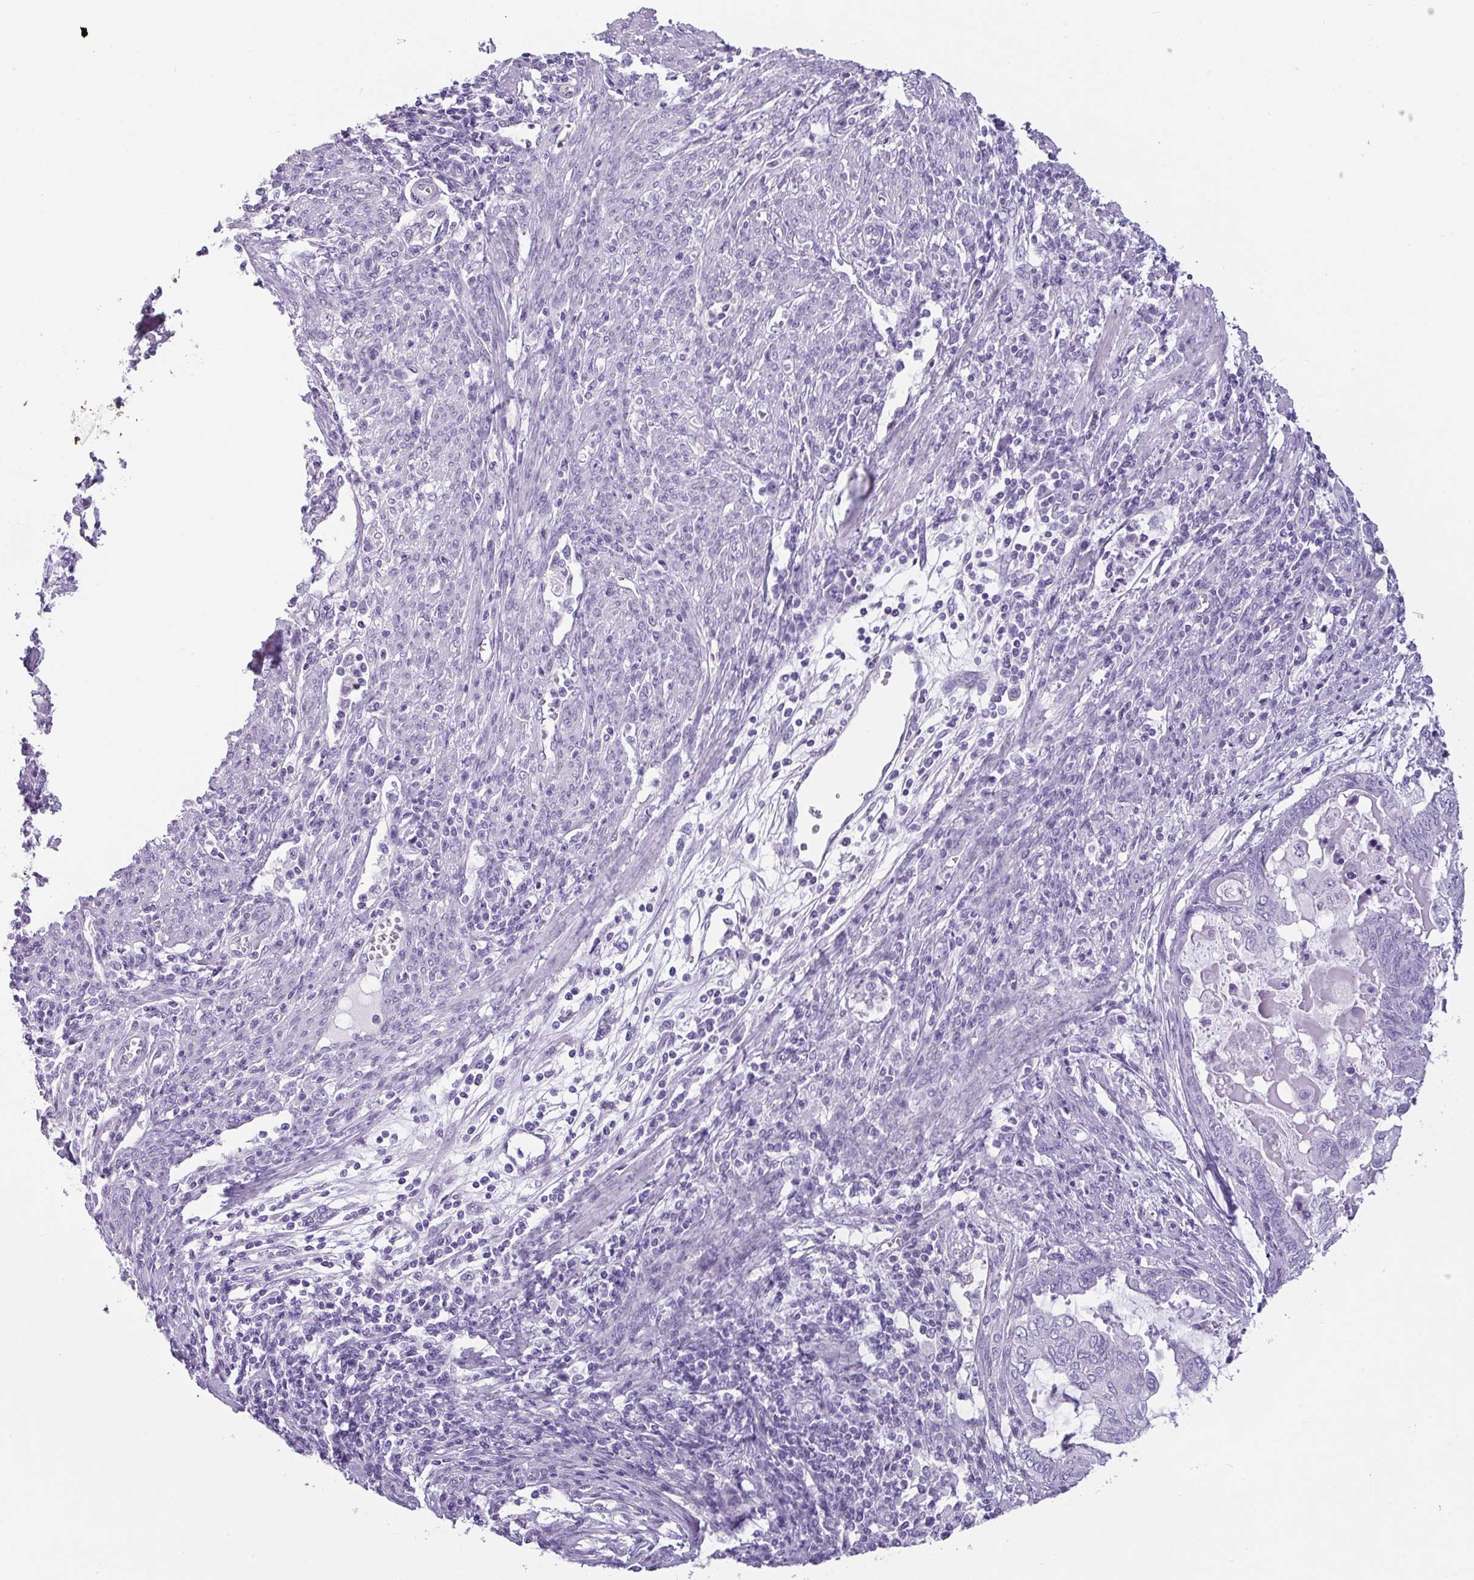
{"staining": {"intensity": "negative", "quantity": "none", "location": "none"}, "tissue": "endometrial cancer", "cell_type": "Tumor cells", "image_type": "cancer", "snomed": [{"axis": "morphology", "description": "Adenocarcinoma, NOS"}, {"axis": "topography", "description": "Uterus"}, {"axis": "topography", "description": "Endometrium"}], "caption": "Tumor cells show no significant protein staining in endometrial adenocarcinoma. The staining is performed using DAB brown chromogen with nuclei counter-stained in using hematoxylin.", "gene": "VCY1B", "patient": {"sex": "female", "age": 70}}